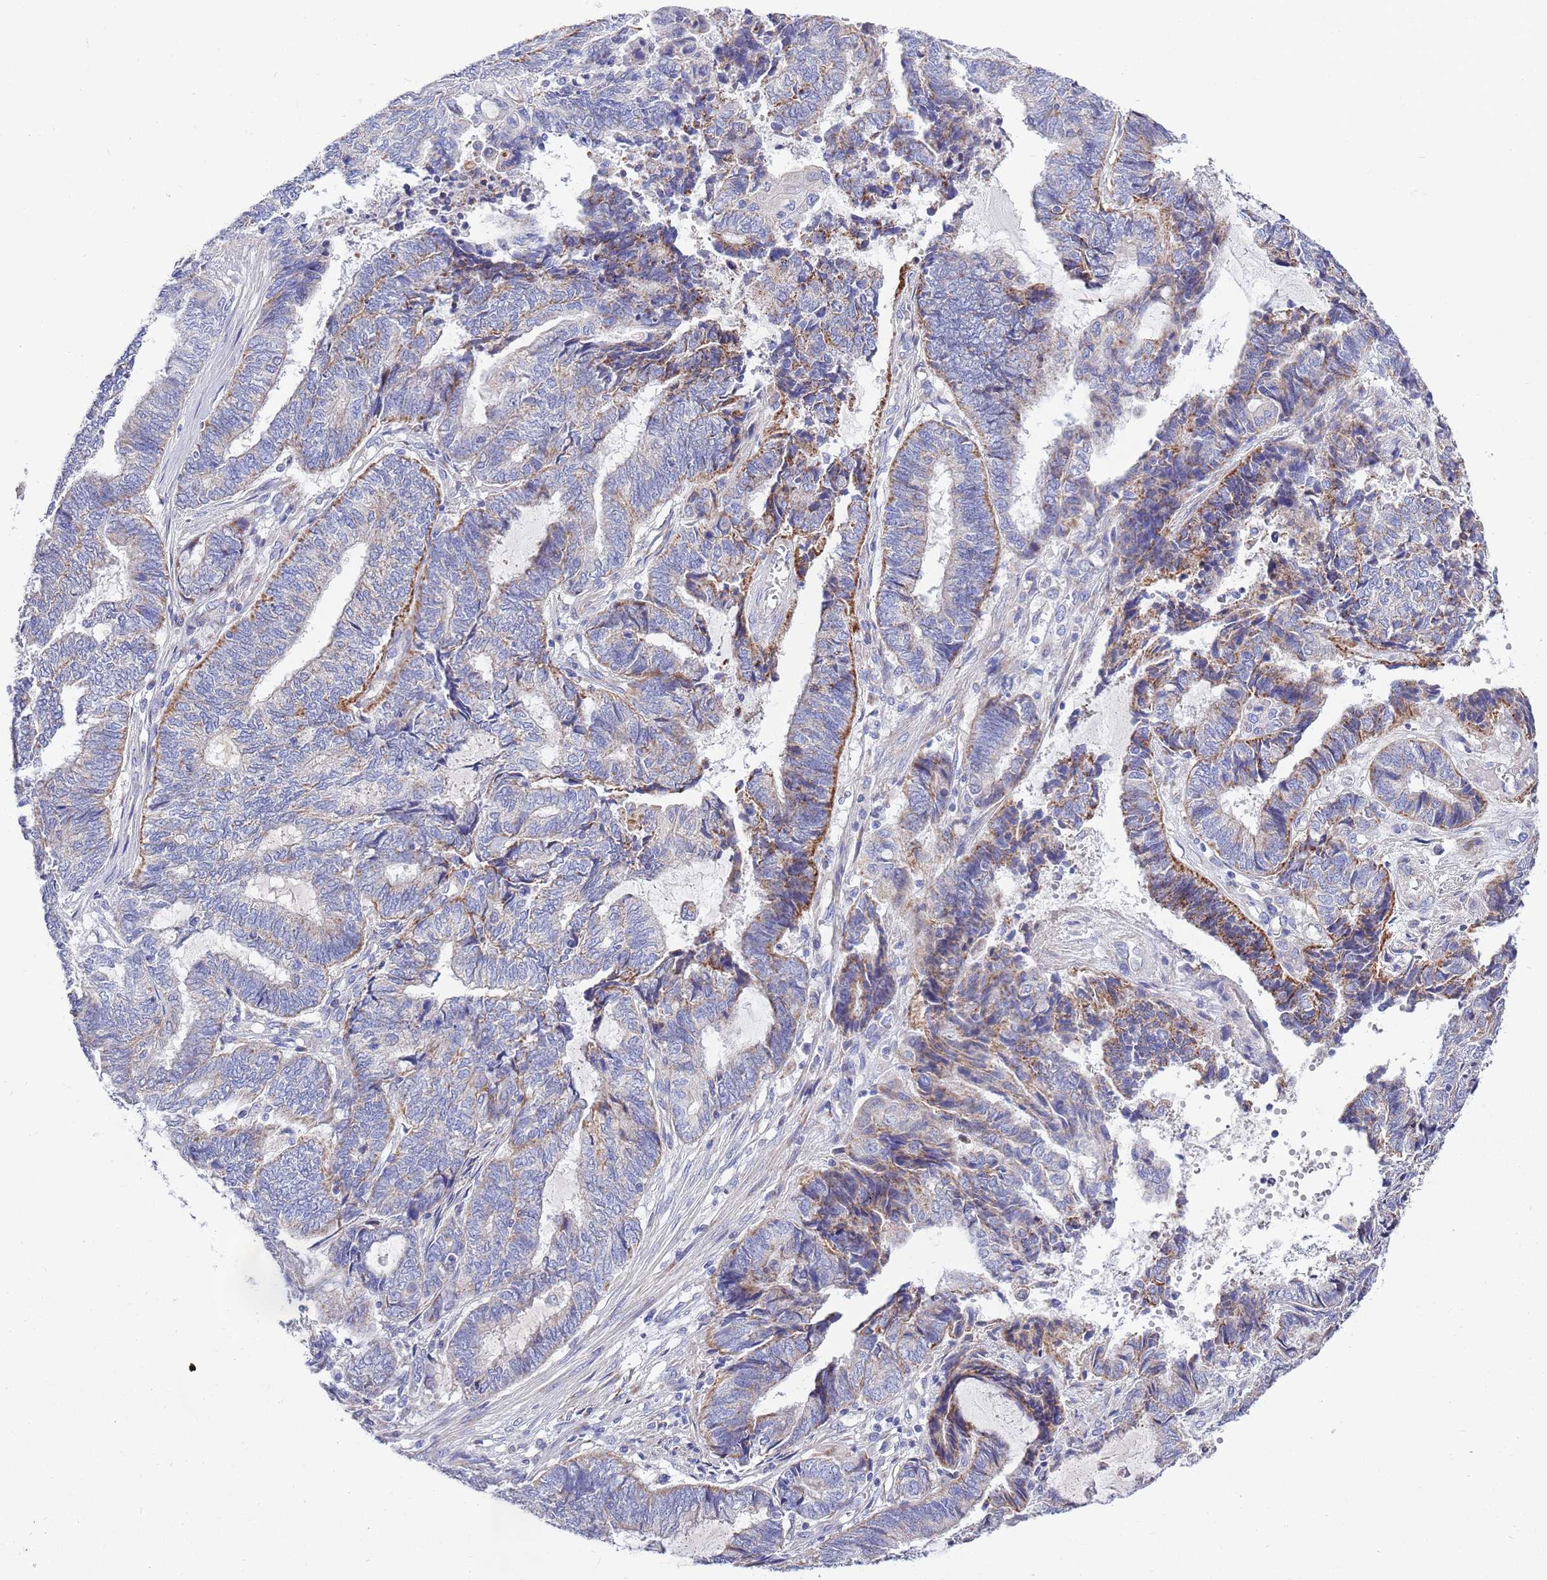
{"staining": {"intensity": "moderate", "quantity": "25%-75%", "location": "cytoplasmic/membranous"}, "tissue": "endometrial cancer", "cell_type": "Tumor cells", "image_type": "cancer", "snomed": [{"axis": "morphology", "description": "Adenocarcinoma, NOS"}, {"axis": "topography", "description": "Uterus"}, {"axis": "topography", "description": "Endometrium"}], "caption": "This histopathology image exhibits immunohistochemistry (IHC) staining of adenocarcinoma (endometrial), with medium moderate cytoplasmic/membranous staining in about 25%-75% of tumor cells.", "gene": "EMC8", "patient": {"sex": "female", "age": 70}}